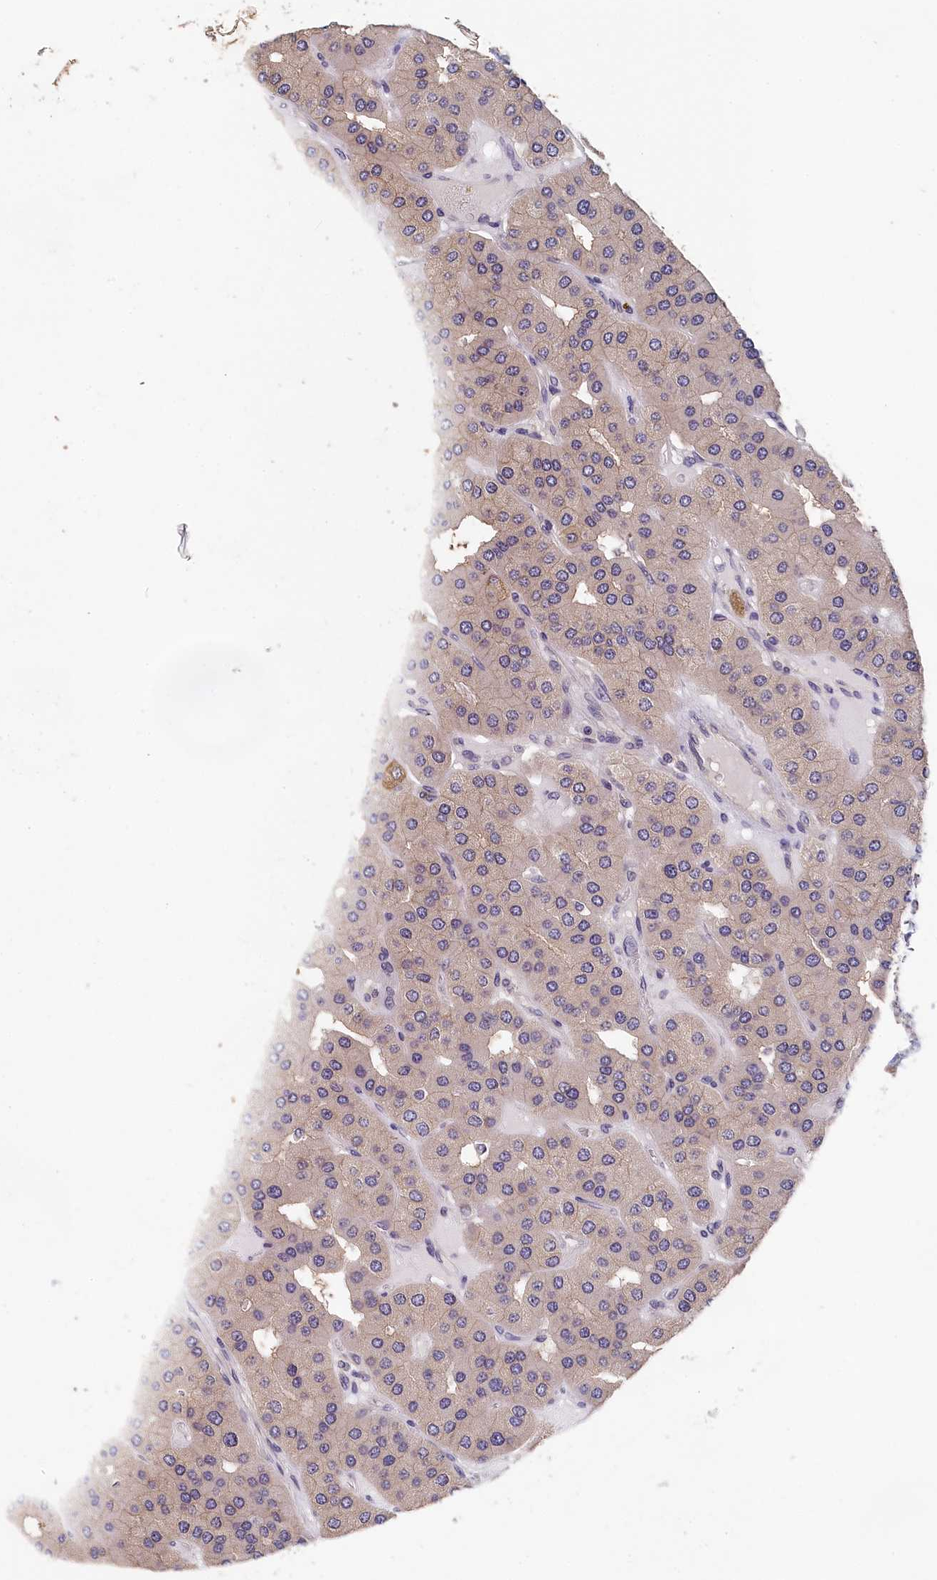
{"staining": {"intensity": "weak", "quantity": "<25%", "location": "cytoplasmic/membranous"}, "tissue": "parathyroid gland", "cell_type": "Glandular cells", "image_type": "normal", "snomed": [{"axis": "morphology", "description": "Normal tissue, NOS"}, {"axis": "morphology", "description": "Adenoma, NOS"}, {"axis": "topography", "description": "Parathyroid gland"}], "caption": "A high-resolution micrograph shows immunohistochemistry staining of normal parathyroid gland, which displays no significant expression in glandular cells. (DAB IHC, high magnification).", "gene": "TMEM116", "patient": {"sex": "female", "age": 86}}